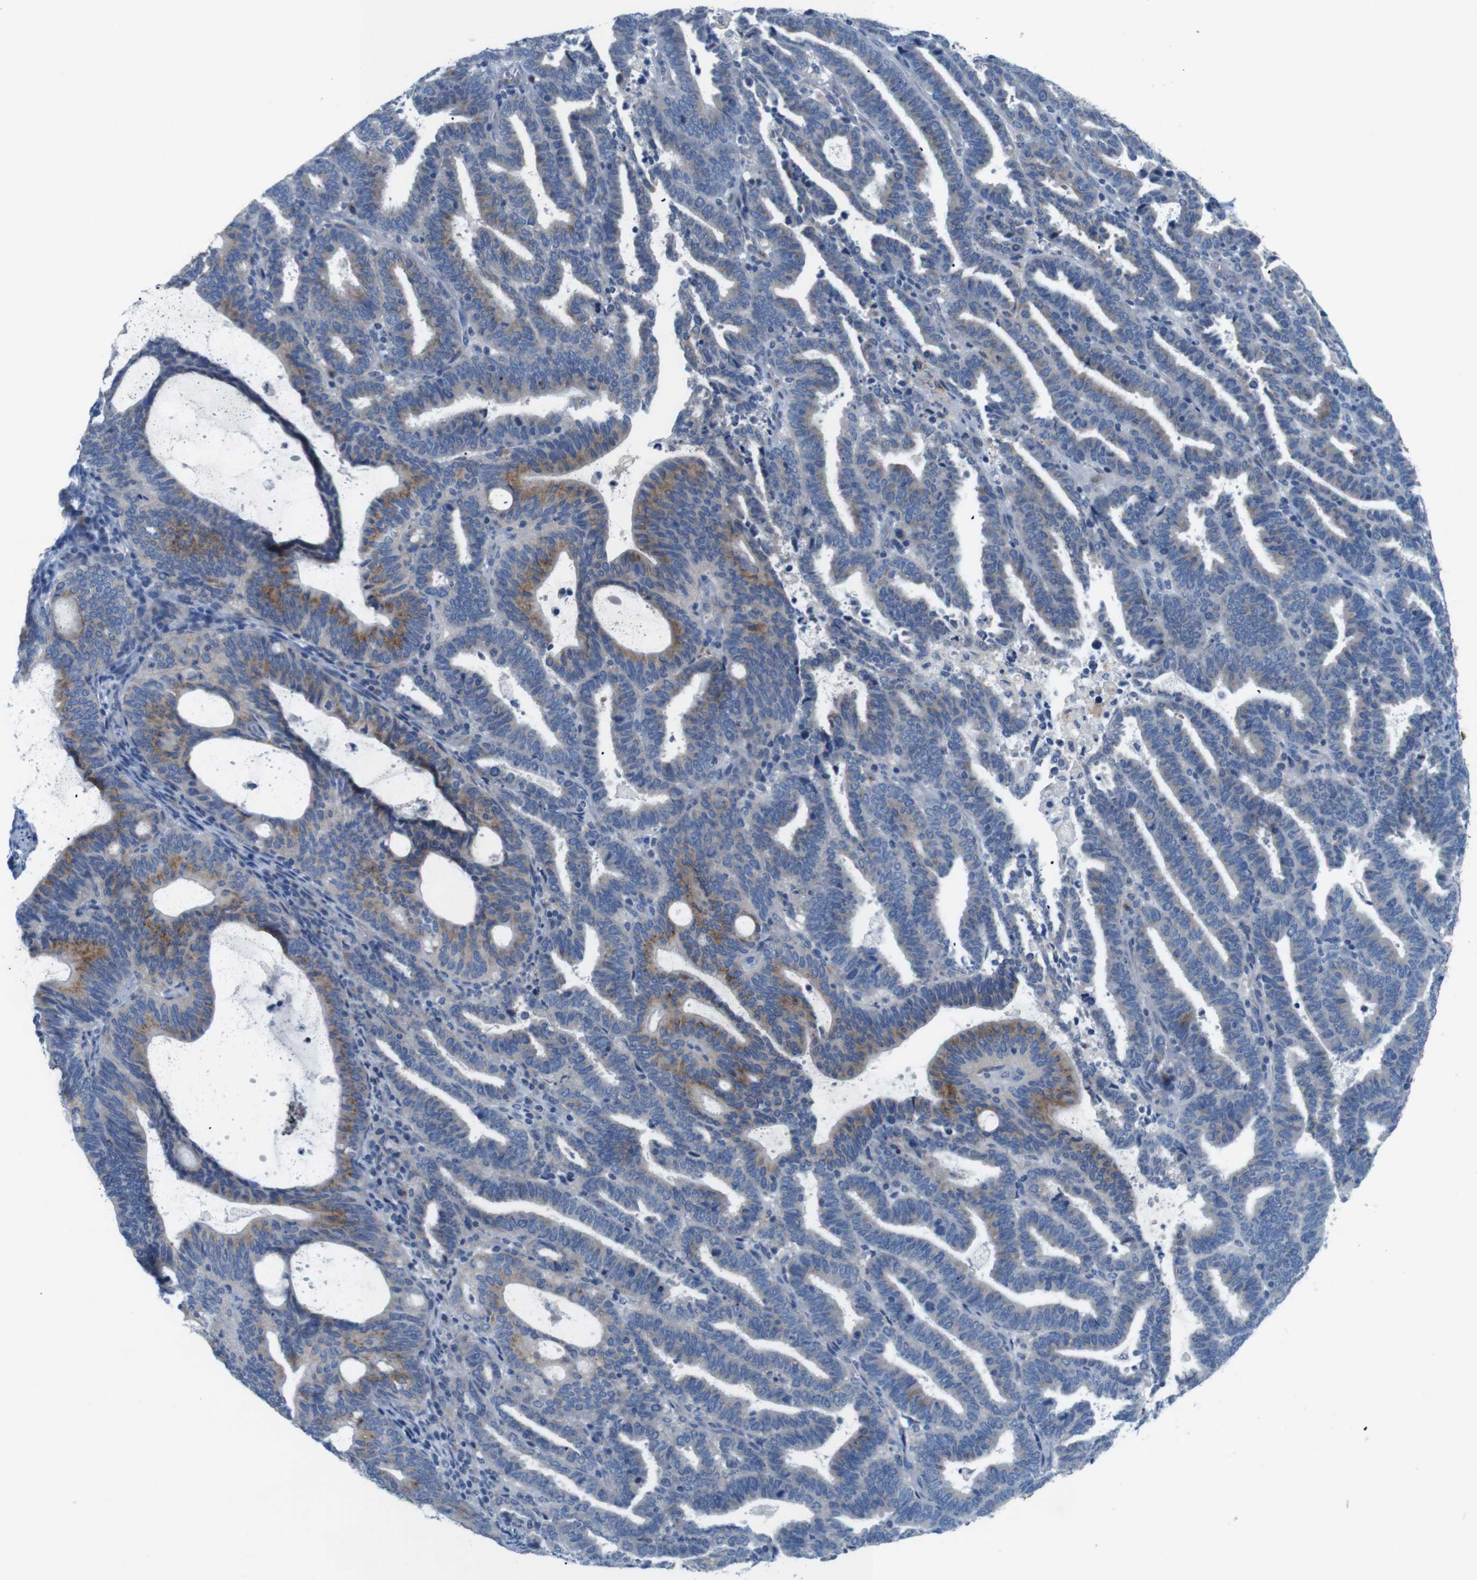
{"staining": {"intensity": "moderate", "quantity": "<25%", "location": "cytoplasmic/membranous"}, "tissue": "endometrial cancer", "cell_type": "Tumor cells", "image_type": "cancer", "snomed": [{"axis": "morphology", "description": "Adenocarcinoma, NOS"}, {"axis": "topography", "description": "Uterus"}], "caption": "A high-resolution micrograph shows immunohistochemistry staining of endometrial cancer (adenocarcinoma), which exhibits moderate cytoplasmic/membranous staining in approximately <25% of tumor cells.", "gene": "GOLGA2", "patient": {"sex": "female", "age": 83}}